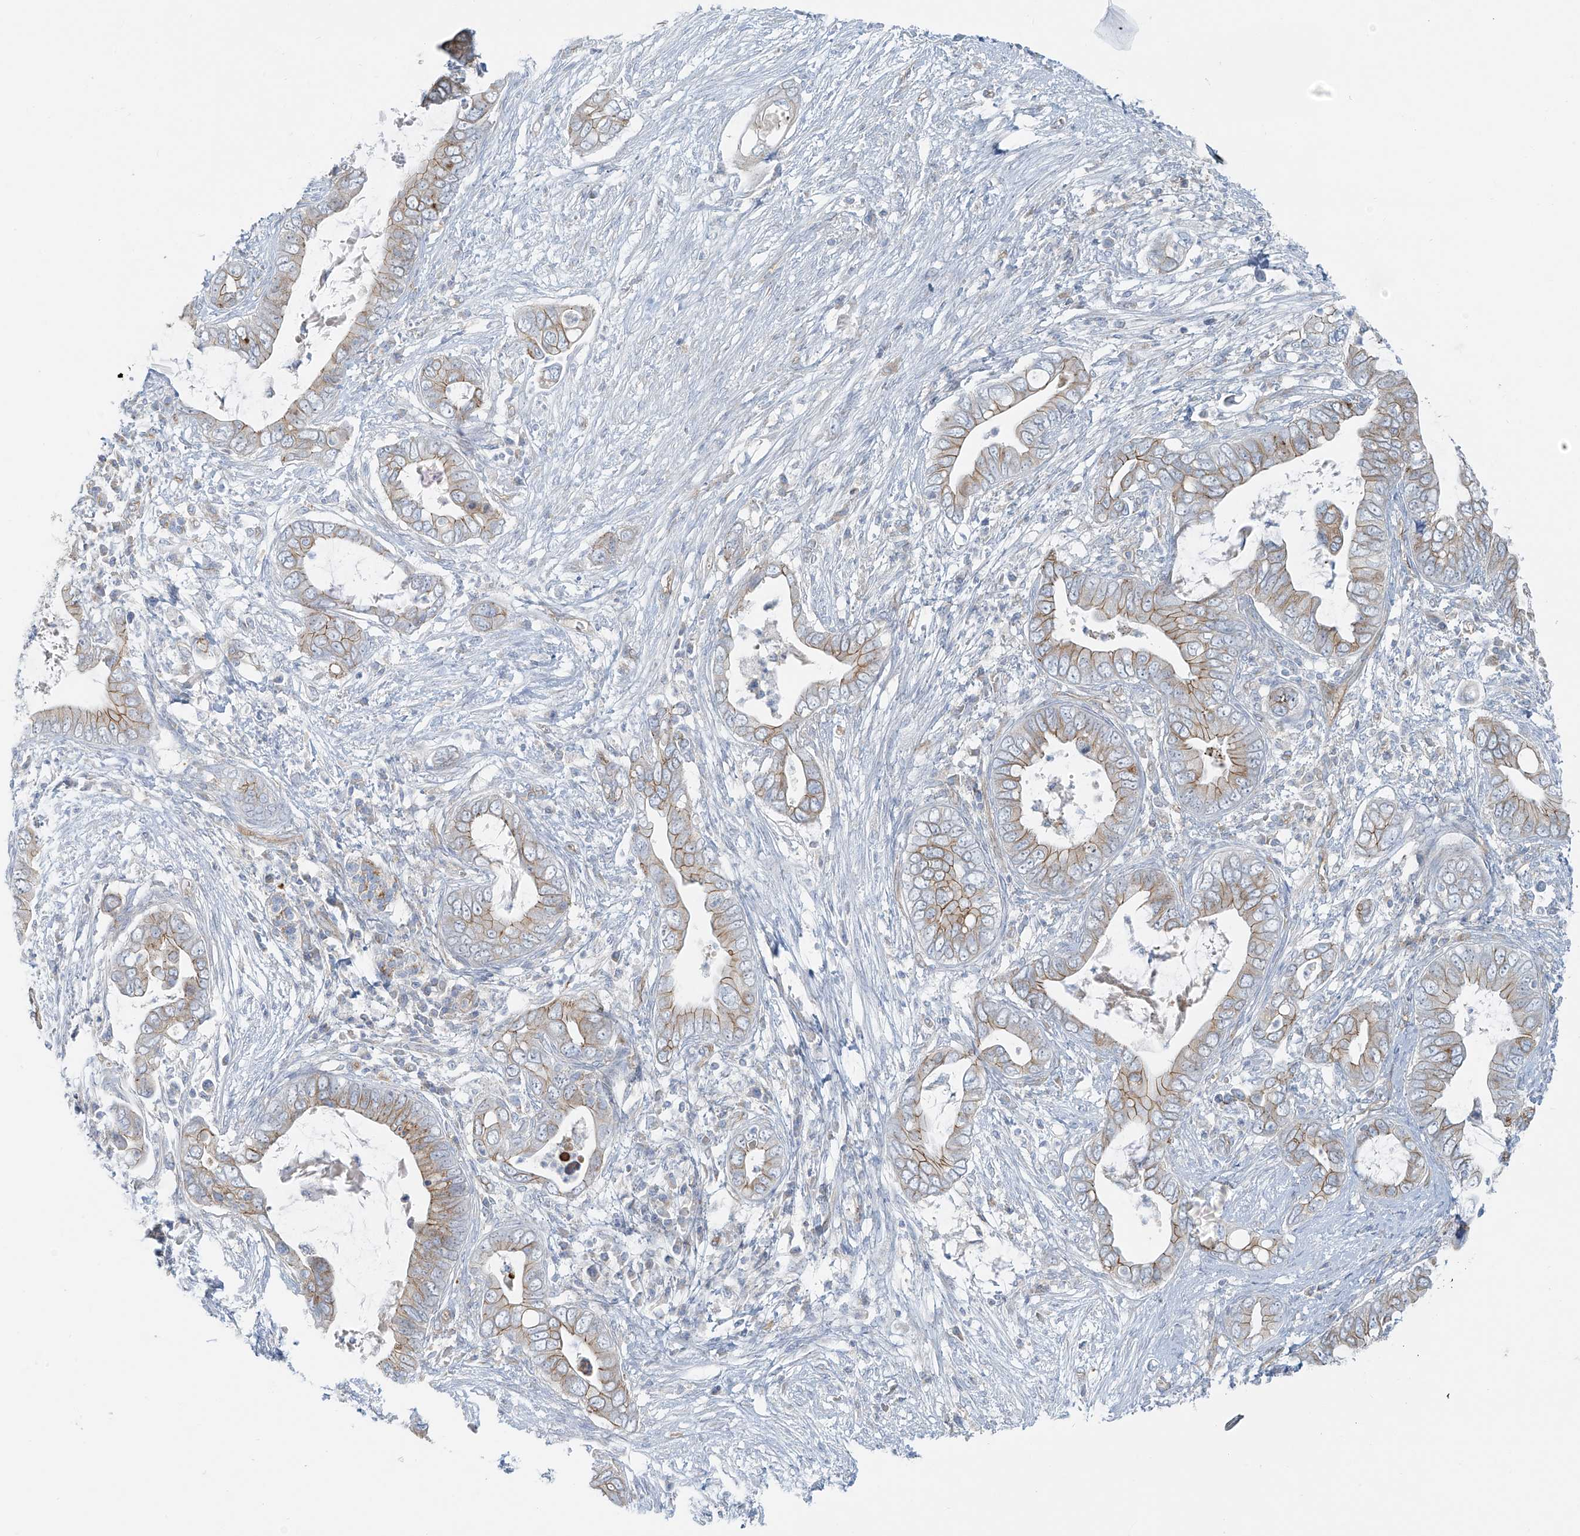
{"staining": {"intensity": "moderate", "quantity": "25%-75%", "location": "cytoplasmic/membranous"}, "tissue": "pancreatic cancer", "cell_type": "Tumor cells", "image_type": "cancer", "snomed": [{"axis": "morphology", "description": "Adenocarcinoma, NOS"}, {"axis": "topography", "description": "Pancreas"}], "caption": "Pancreatic cancer was stained to show a protein in brown. There is medium levels of moderate cytoplasmic/membranous positivity in about 25%-75% of tumor cells. (brown staining indicates protein expression, while blue staining denotes nuclei).", "gene": "VAMP5", "patient": {"sex": "male", "age": 75}}